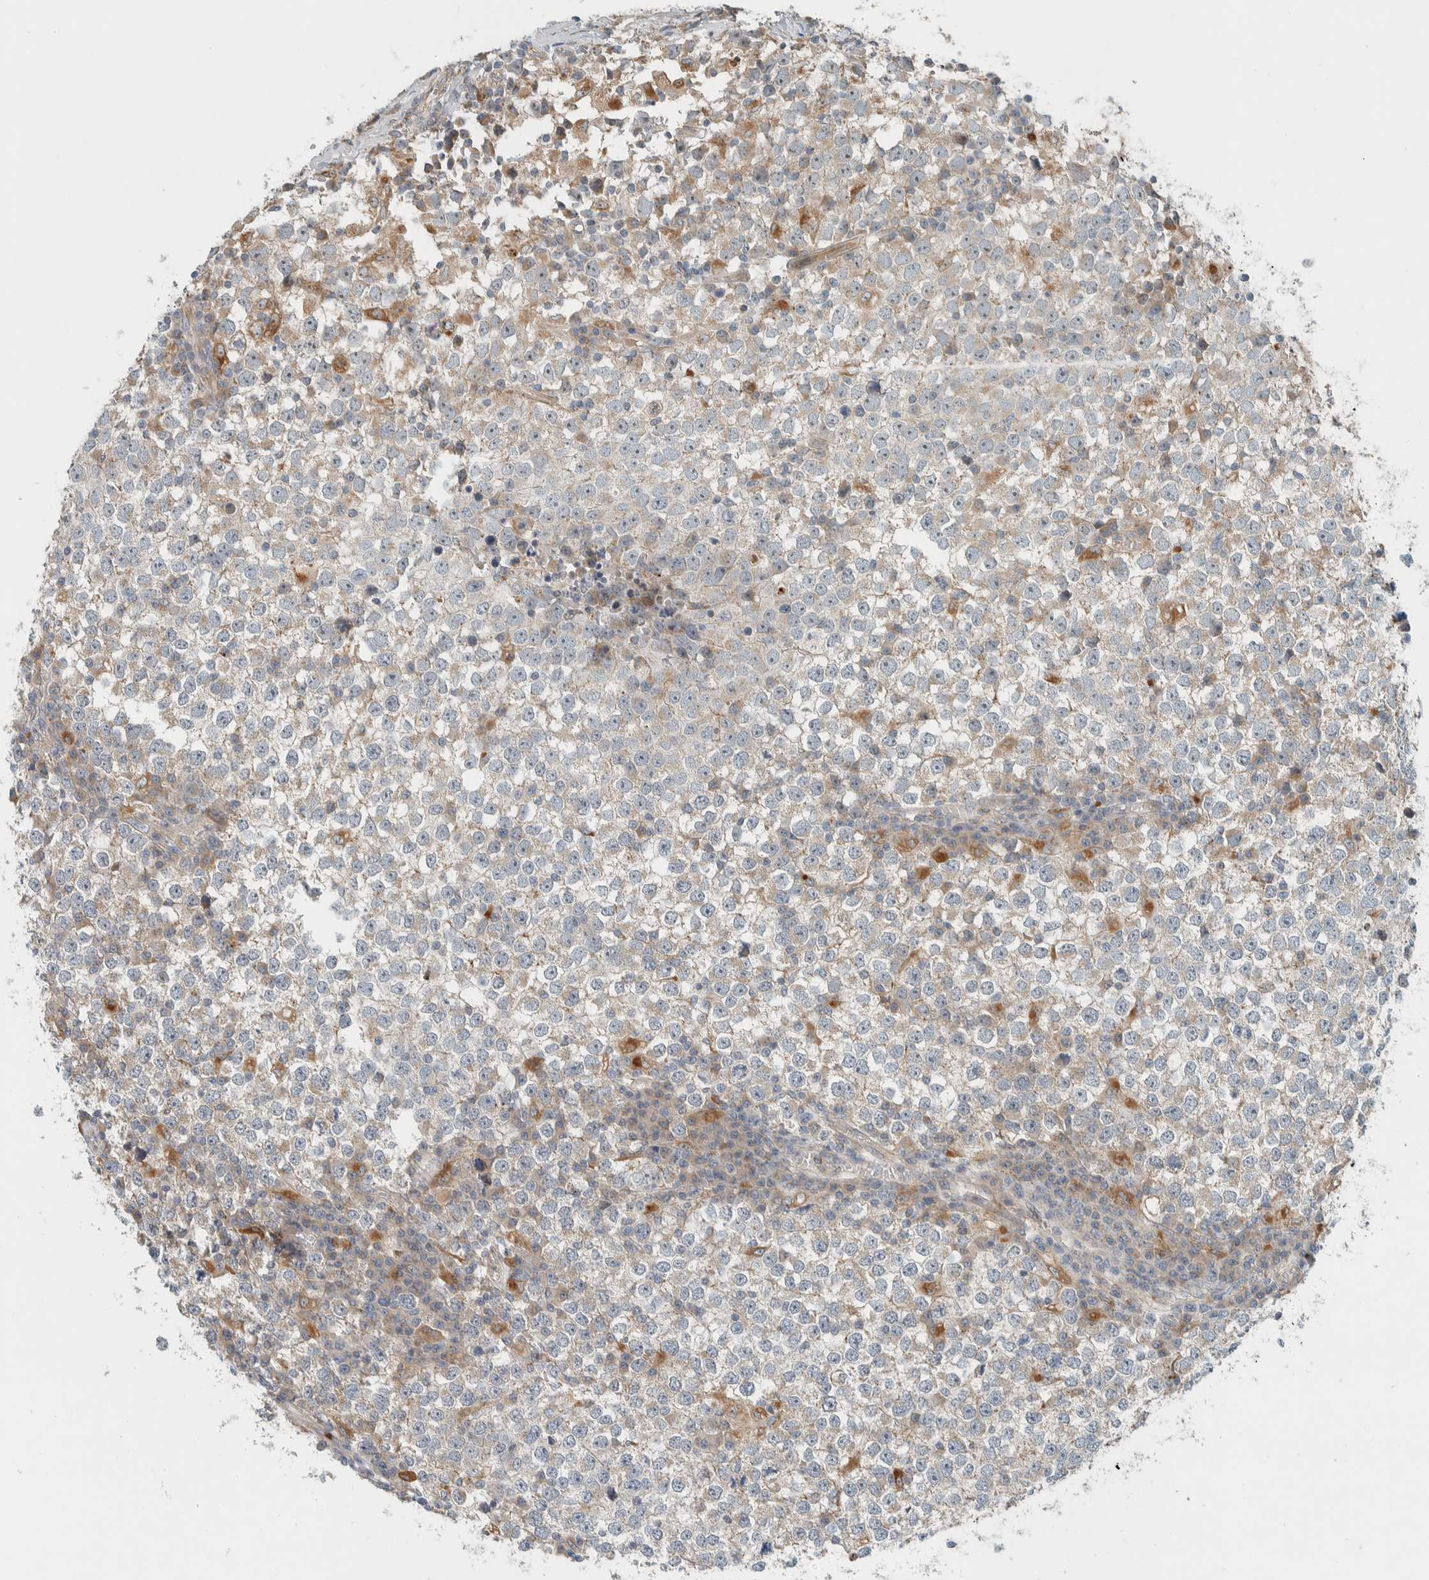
{"staining": {"intensity": "moderate", "quantity": "<25%", "location": "cytoplasmic/membranous"}, "tissue": "testis cancer", "cell_type": "Tumor cells", "image_type": "cancer", "snomed": [{"axis": "morphology", "description": "Seminoma, NOS"}, {"axis": "topography", "description": "Testis"}], "caption": "Seminoma (testis) stained for a protein exhibits moderate cytoplasmic/membranous positivity in tumor cells.", "gene": "SLFN12L", "patient": {"sex": "male", "age": 65}}